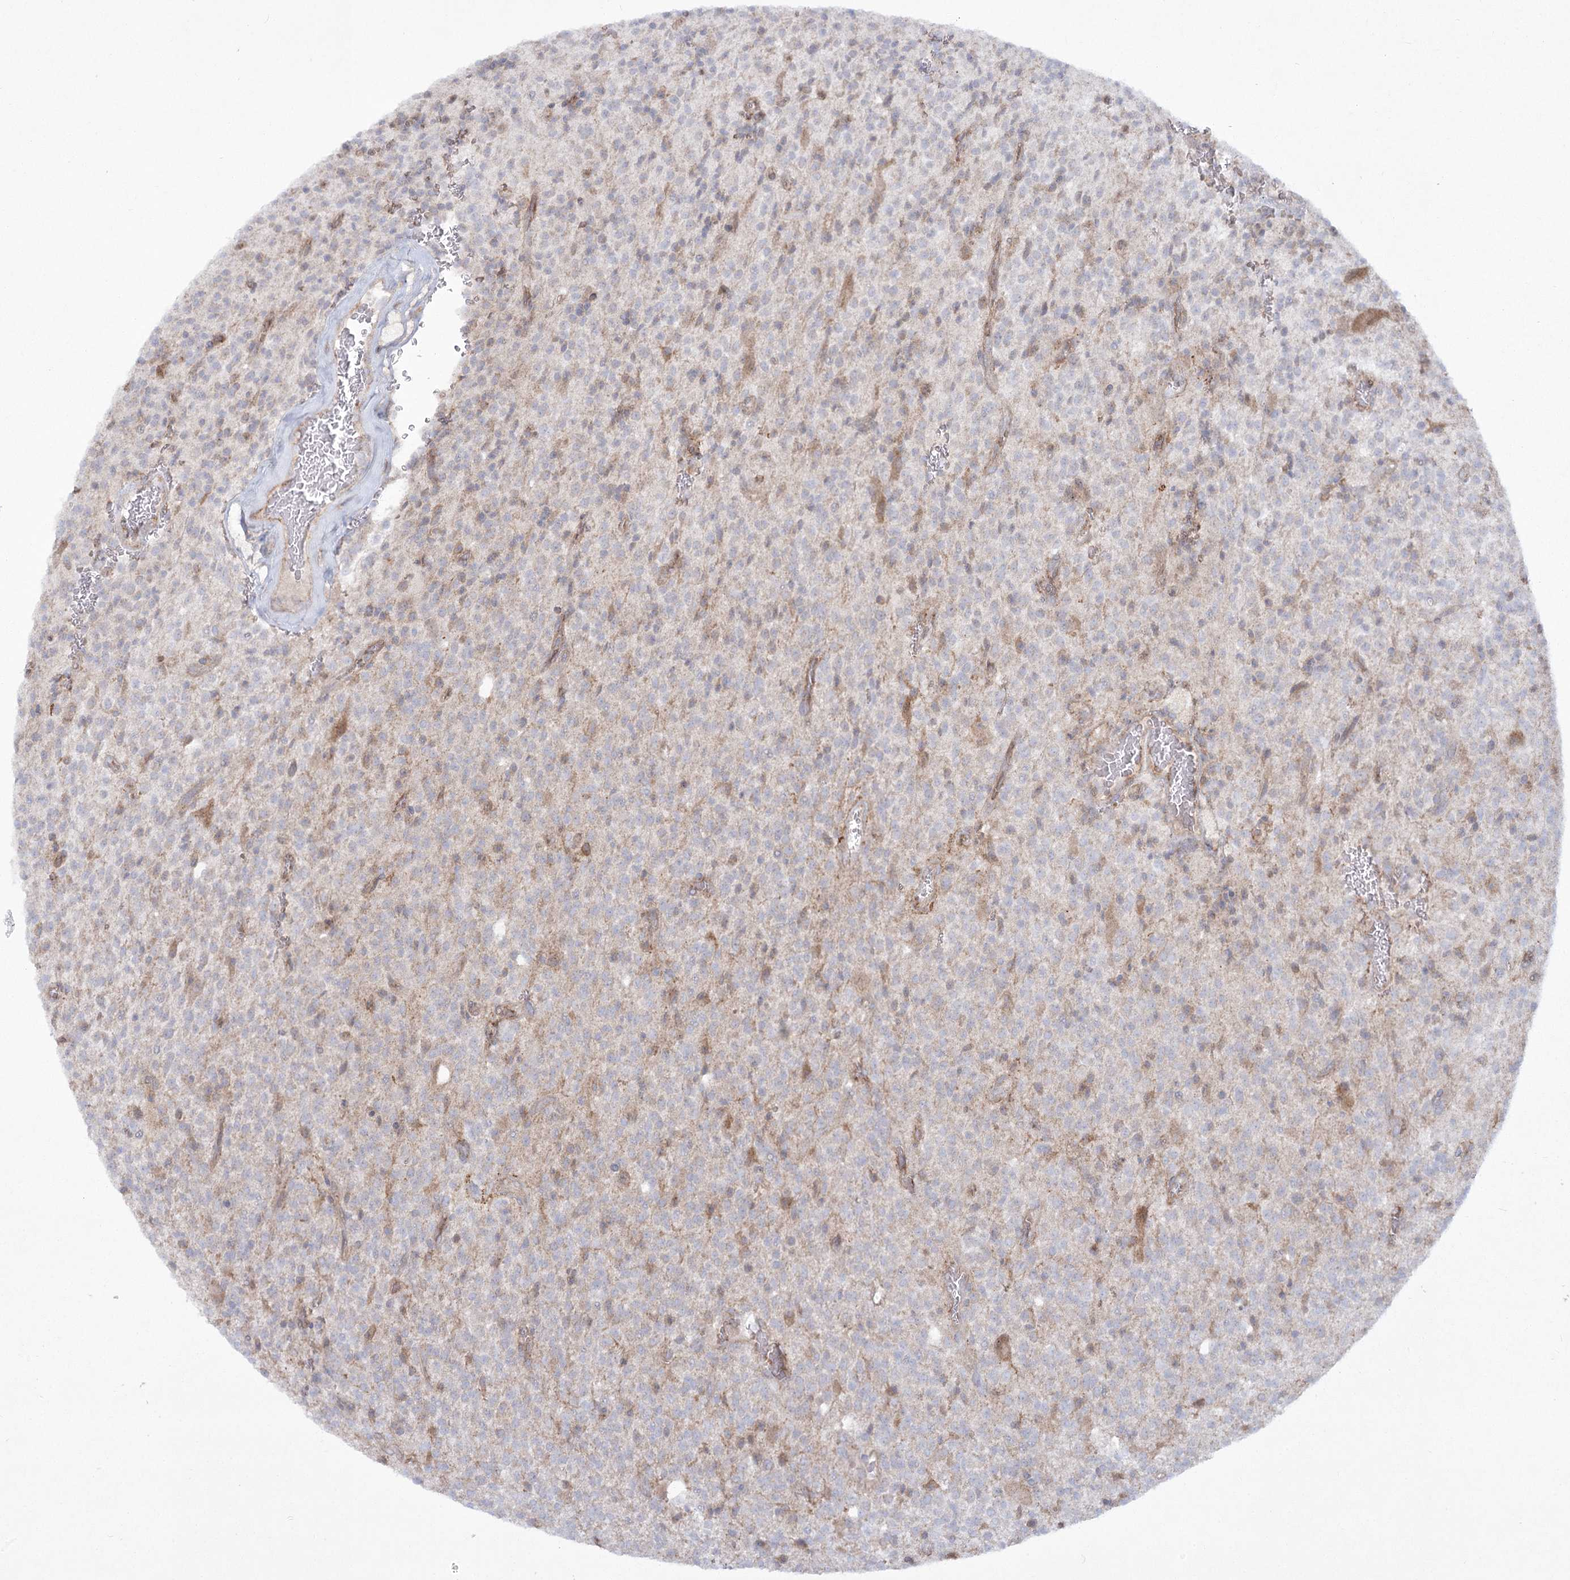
{"staining": {"intensity": "weak", "quantity": "<25%", "location": "cytoplasmic/membranous"}, "tissue": "glioma", "cell_type": "Tumor cells", "image_type": "cancer", "snomed": [{"axis": "morphology", "description": "Glioma, malignant, High grade"}, {"axis": "topography", "description": "Brain"}], "caption": "Tumor cells show no significant protein staining in glioma.", "gene": "CAMTA1", "patient": {"sex": "male", "age": 34}}